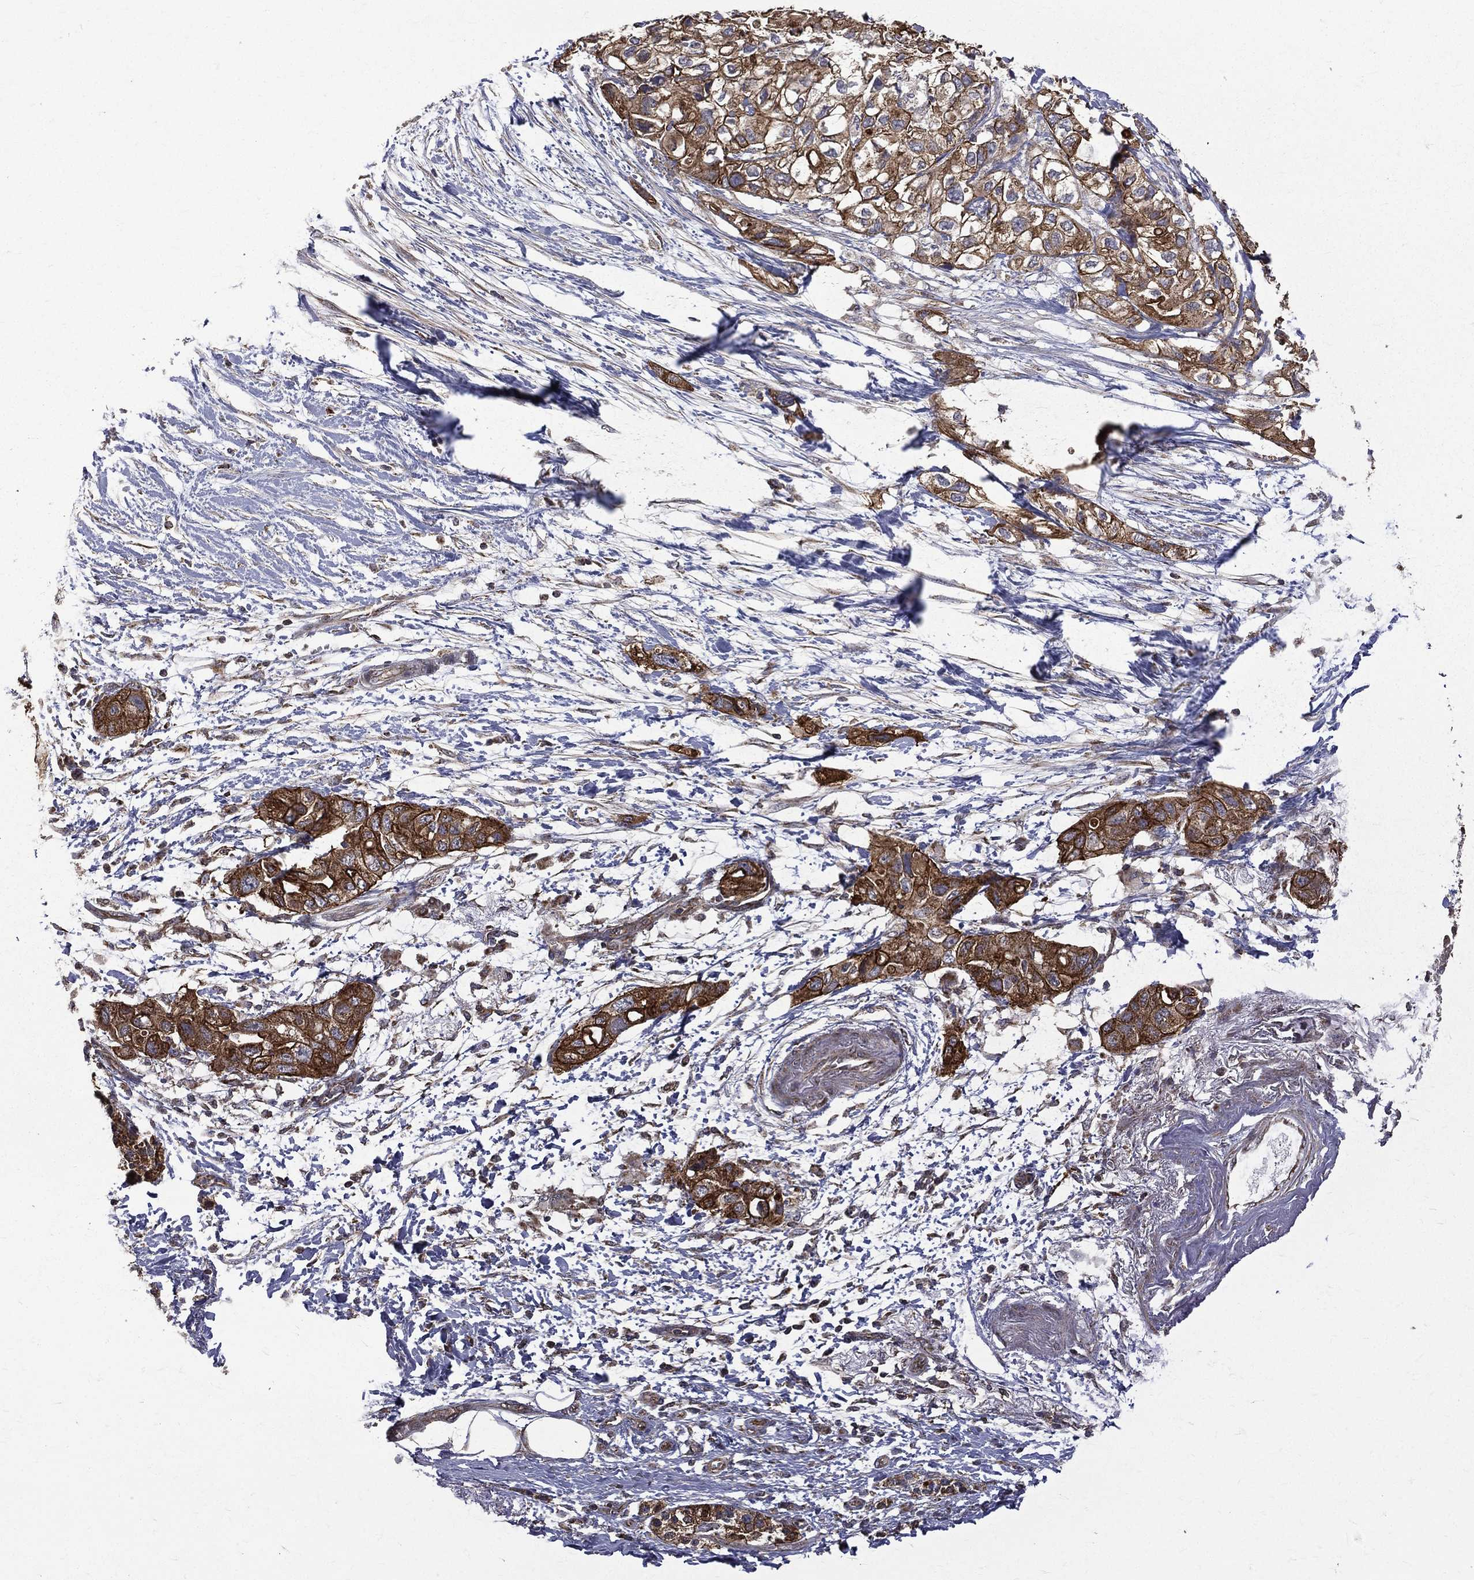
{"staining": {"intensity": "strong", "quantity": ">75%", "location": "cytoplasmic/membranous"}, "tissue": "pancreatic cancer", "cell_type": "Tumor cells", "image_type": "cancer", "snomed": [{"axis": "morphology", "description": "Adenocarcinoma, NOS"}, {"axis": "topography", "description": "Pancreas"}], "caption": "Strong cytoplasmic/membranous staining is seen in approximately >75% of tumor cells in pancreatic cancer (adenocarcinoma). (brown staining indicates protein expression, while blue staining denotes nuclei).", "gene": "RPGR", "patient": {"sex": "female", "age": 72}}